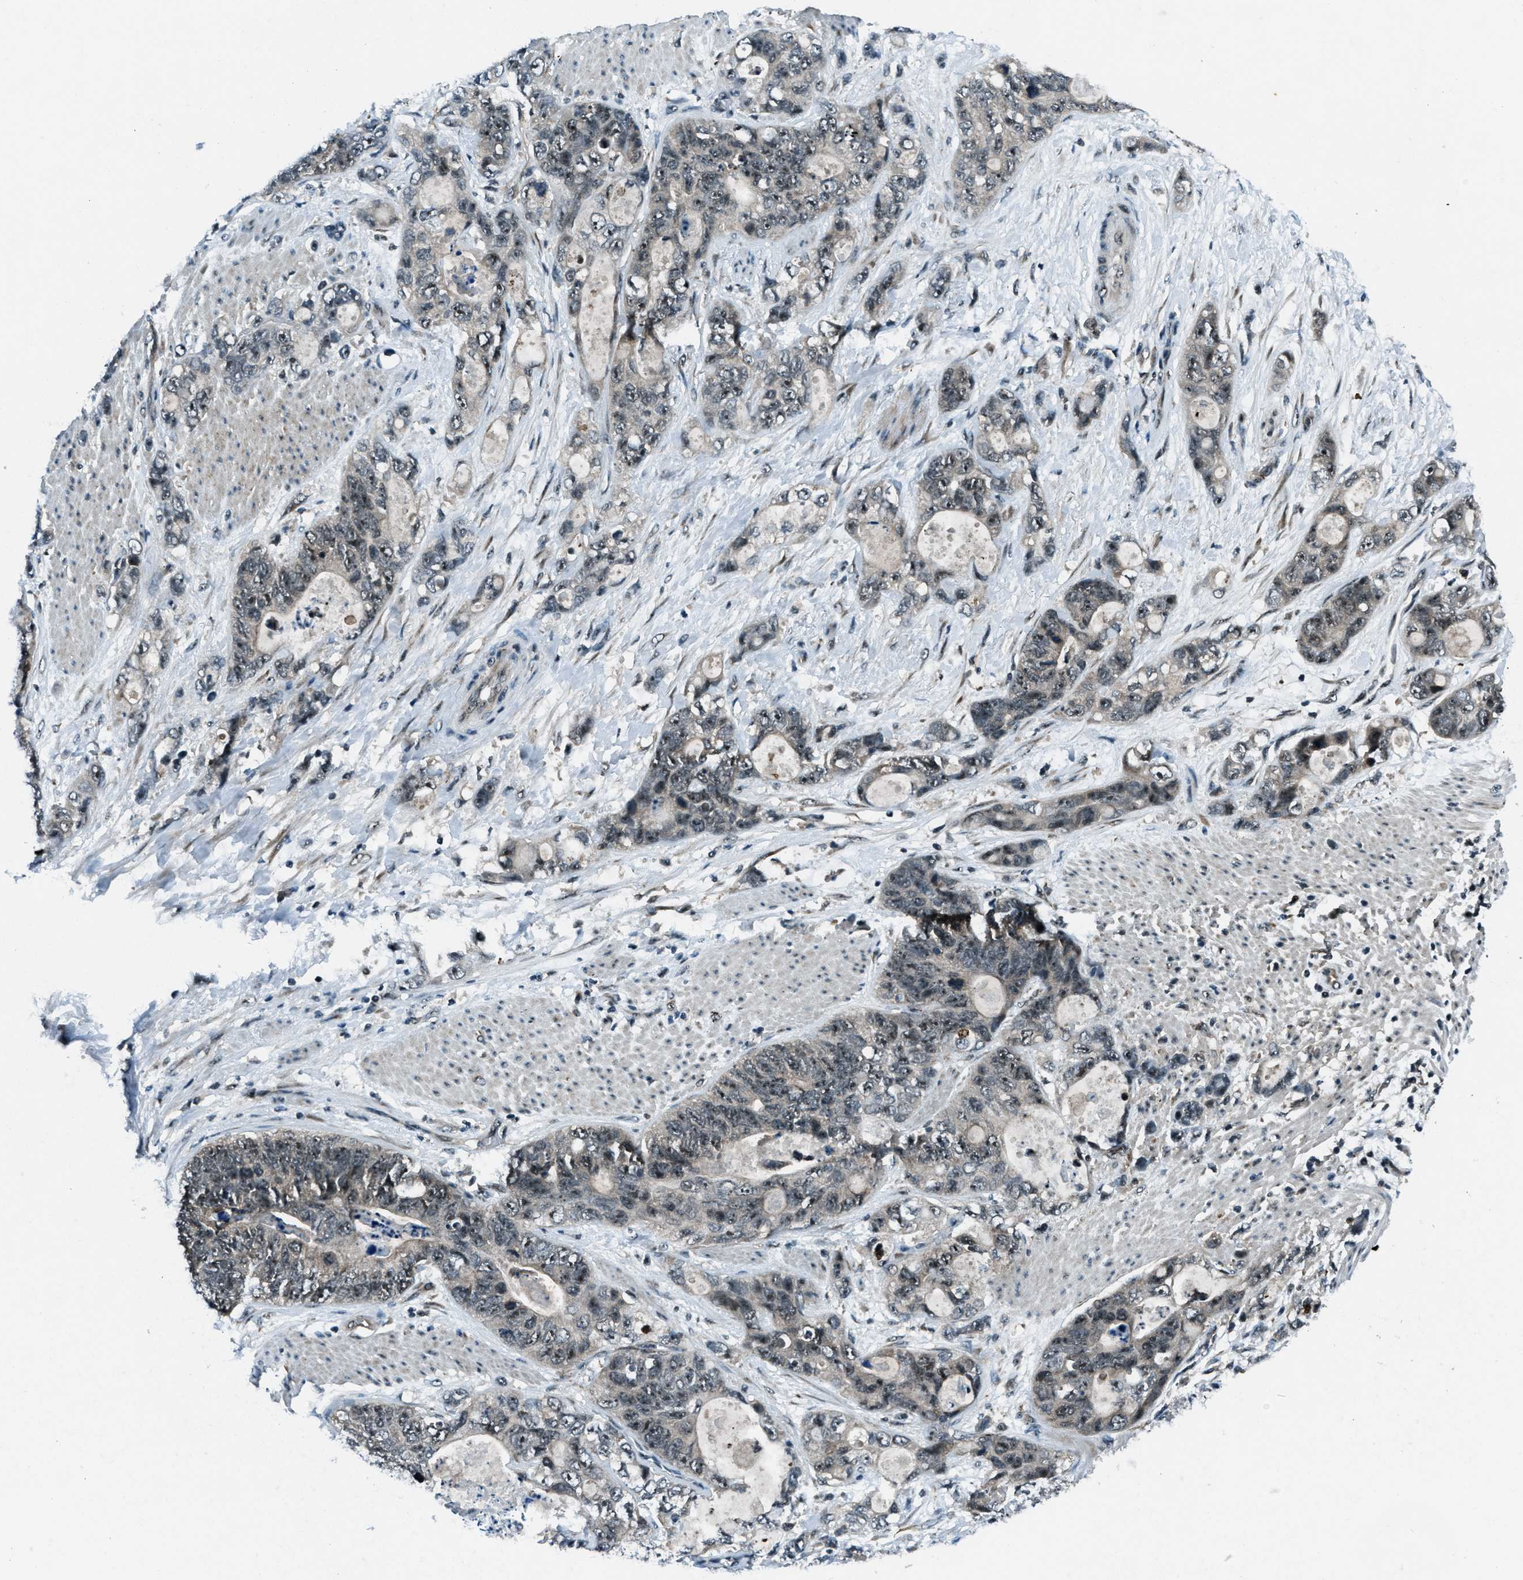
{"staining": {"intensity": "weak", "quantity": "<25%", "location": "nuclear"}, "tissue": "stomach cancer", "cell_type": "Tumor cells", "image_type": "cancer", "snomed": [{"axis": "morphology", "description": "Normal tissue, NOS"}, {"axis": "morphology", "description": "Adenocarcinoma, NOS"}, {"axis": "topography", "description": "Stomach"}], "caption": "Immunohistochemical staining of adenocarcinoma (stomach) reveals no significant positivity in tumor cells.", "gene": "ACTL9", "patient": {"sex": "female", "age": 89}}